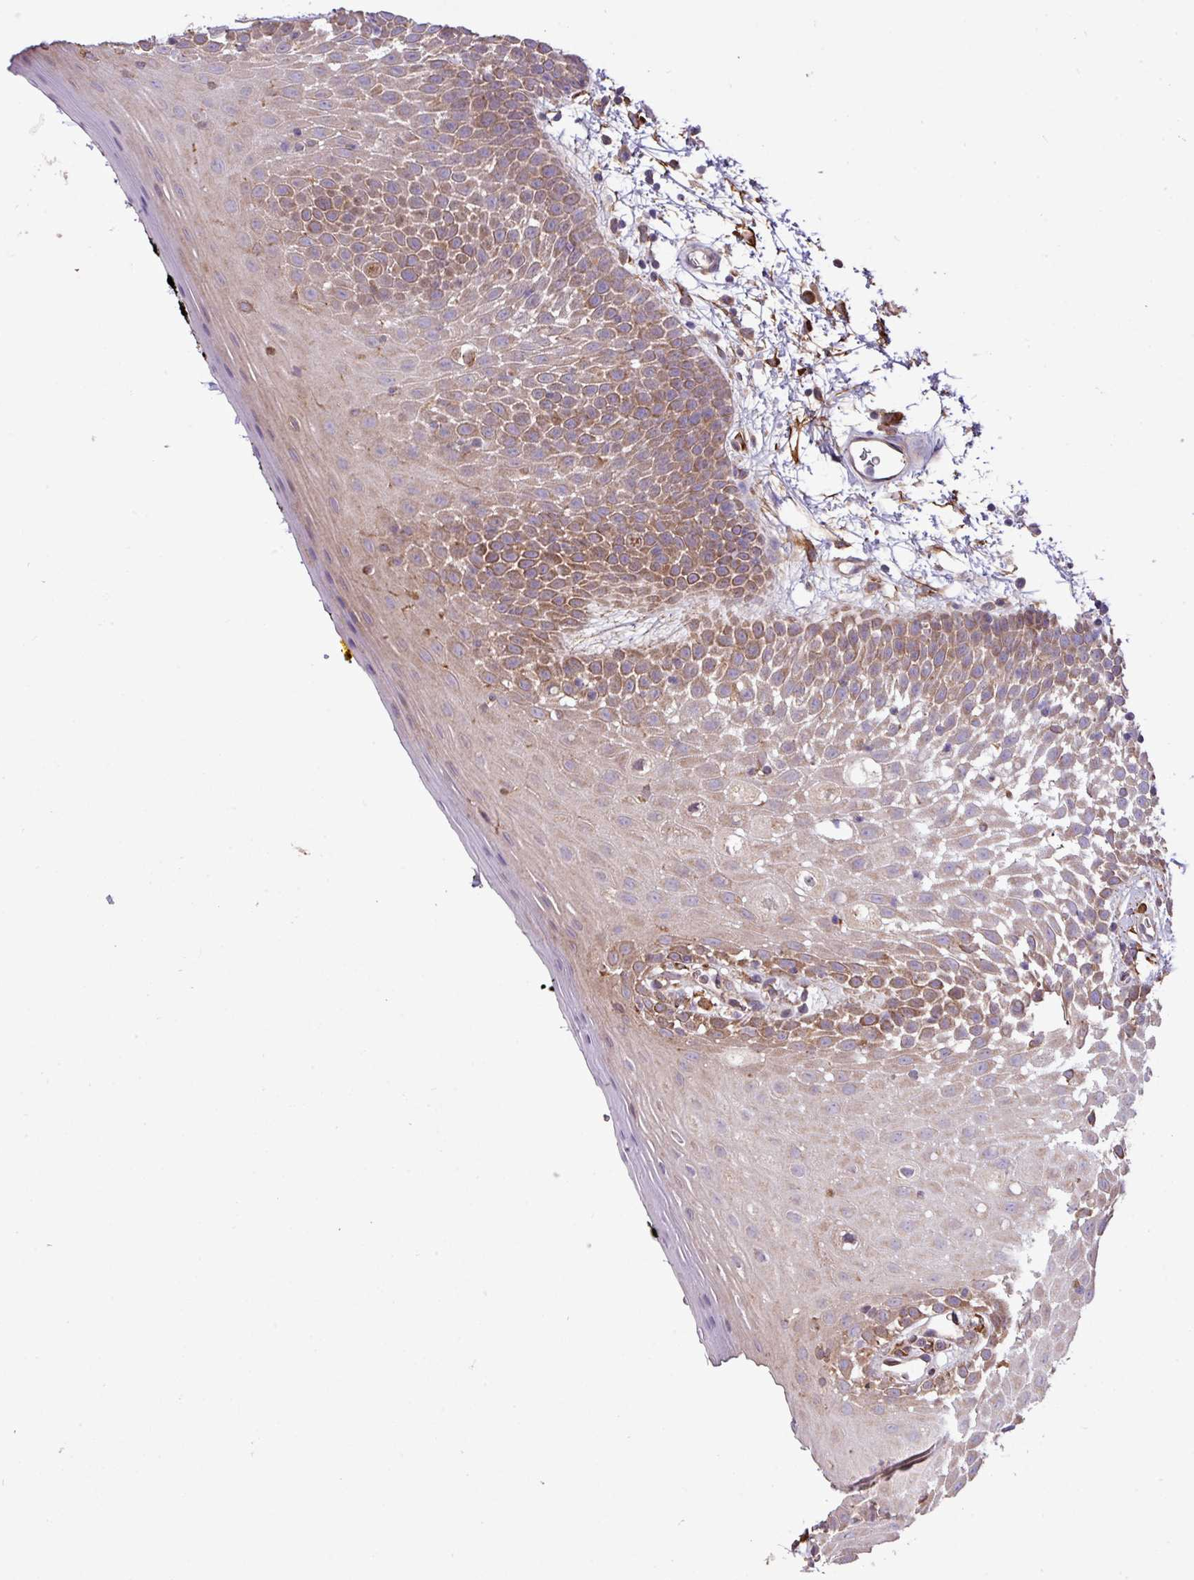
{"staining": {"intensity": "moderate", "quantity": "25%-75%", "location": "cytoplasmic/membranous"}, "tissue": "oral mucosa", "cell_type": "Squamous epithelial cells", "image_type": "normal", "snomed": [{"axis": "morphology", "description": "Normal tissue, NOS"}, {"axis": "morphology", "description": "Squamous cell carcinoma, NOS"}, {"axis": "topography", "description": "Oral tissue"}, {"axis": "topography", "description": "Tounge, NOS"}, {"axis": "topography", "description": "Head-Neck"}], "caption": "A high-resolution histopathology image shows immunohistochemistry (IHC) staining of benign oral mucosa, which shows moderate cytoplasmic/membranous staining in about 25%-75% of squamous epithelial cells.", "gene": "MEGF6", "patient": {"sex": "male", "age": 76}}